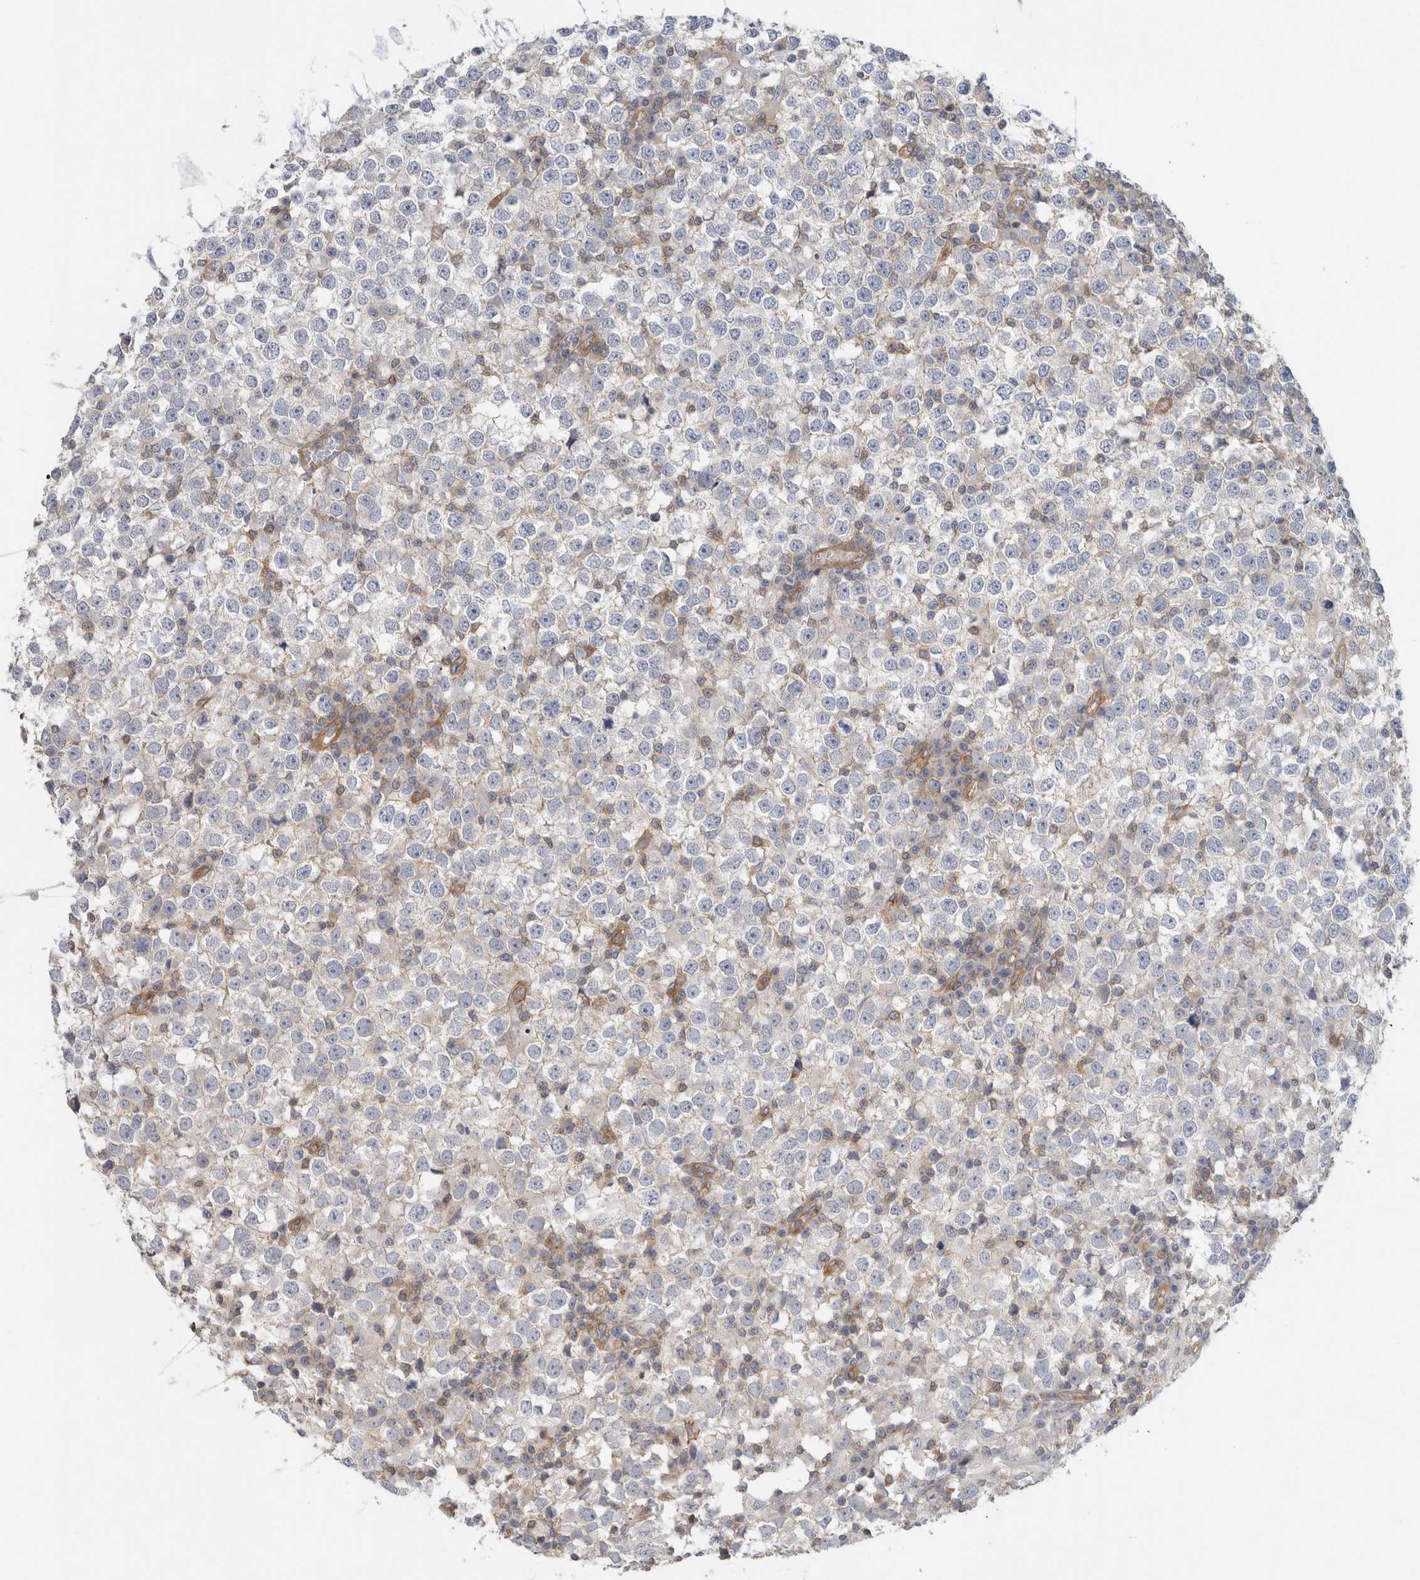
{"staining": {"intensity": "negative", "quantity": "none", "location": "none"}, "tissue": "testis cancer", "cell_type": "Tumor cells", "image_type": "cancer", "snomed": [{"axis": "morphology", "description": "Seminoma, NOS"}, {"axis": "topography", "description": "Testis"}], "caption": "Immunohistochemical staining of human testis cancer (seminoma) demonstrates no significant positivity in tumor cells.", "gene": "CFI", "patient": {"sex": "male", "age": 65}}